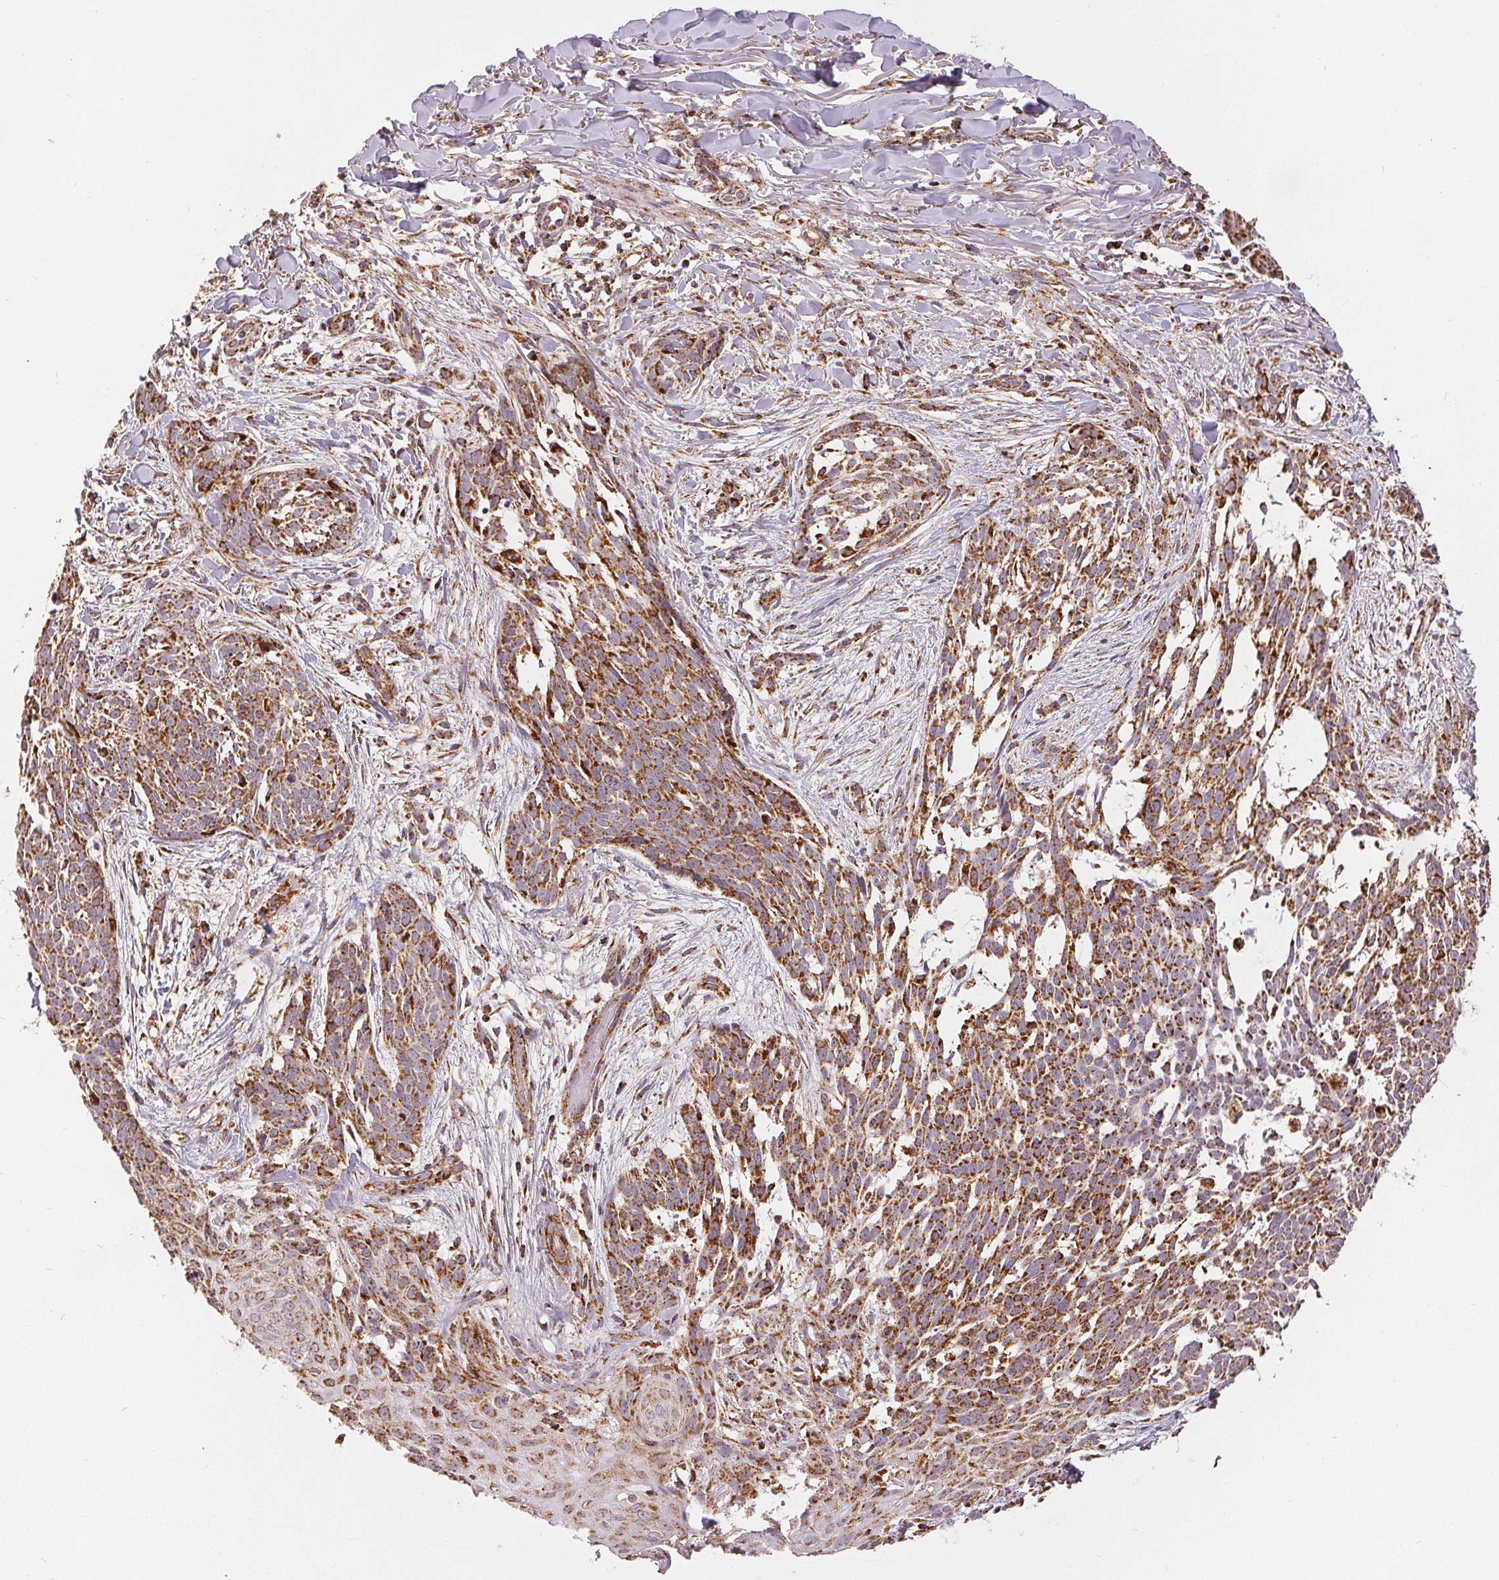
{"staining": {"intensity": "moderate", "quantity": ">75%", "location": "cytoplasmic/membranous"}, "tissue": "skin cancer", "cell_type": "Tumor cells", "image_type": "cancer", "snomed": [{"axis": "morphology", "description": "Basal cell carcinoma"}, {"axis": "topography", "description": "Skin"}], "caption": "Moderate cytoplasmic/membranous positivity for a protein is seen in approximately >75% of tumor cells of skin cancer (basal cell carcinoma) using immunohistochemistry (IHC).", "gene": "SDHB", "patient": {"sex": "male", "age": 88}}